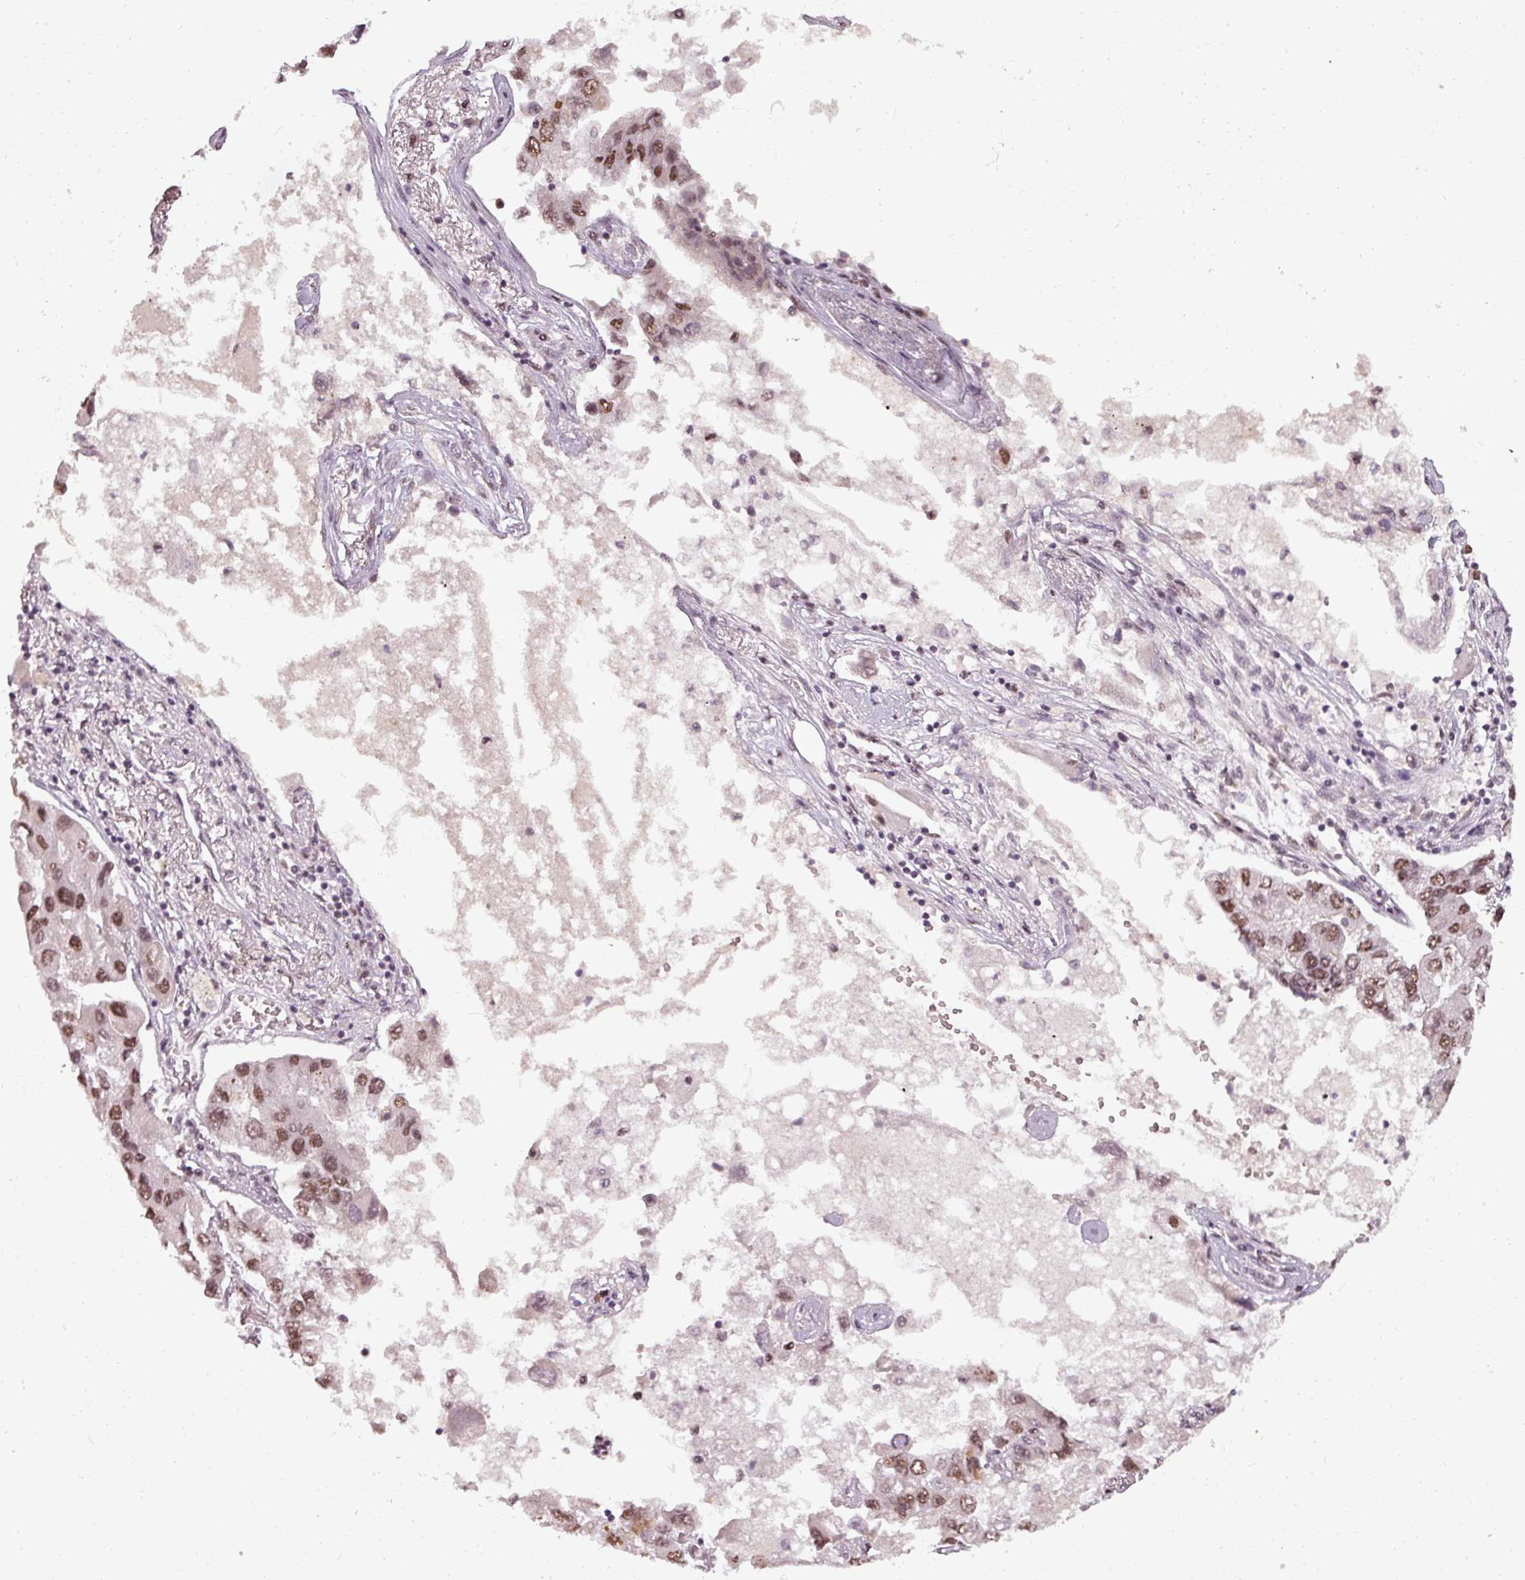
{"staining": {"intensity": "moderate", "quantity": ">75%", "location": "nuclear"}, "tissue": "lung cancer", "cell_type": "Tumor cells", "image_type": "cancer", "snomed": [{"axis": "morphology", "description": "Adenocarcinoma, NOS"}, {"axis": "topography", "description": "Lung"}], "caption": "Protein staining reveals moderate nuclear expression in about >75% of tumor cells in lung adenocarcinoma.", "gene": "BCAS3", "patient": {"sex": "female", "age": 54}}